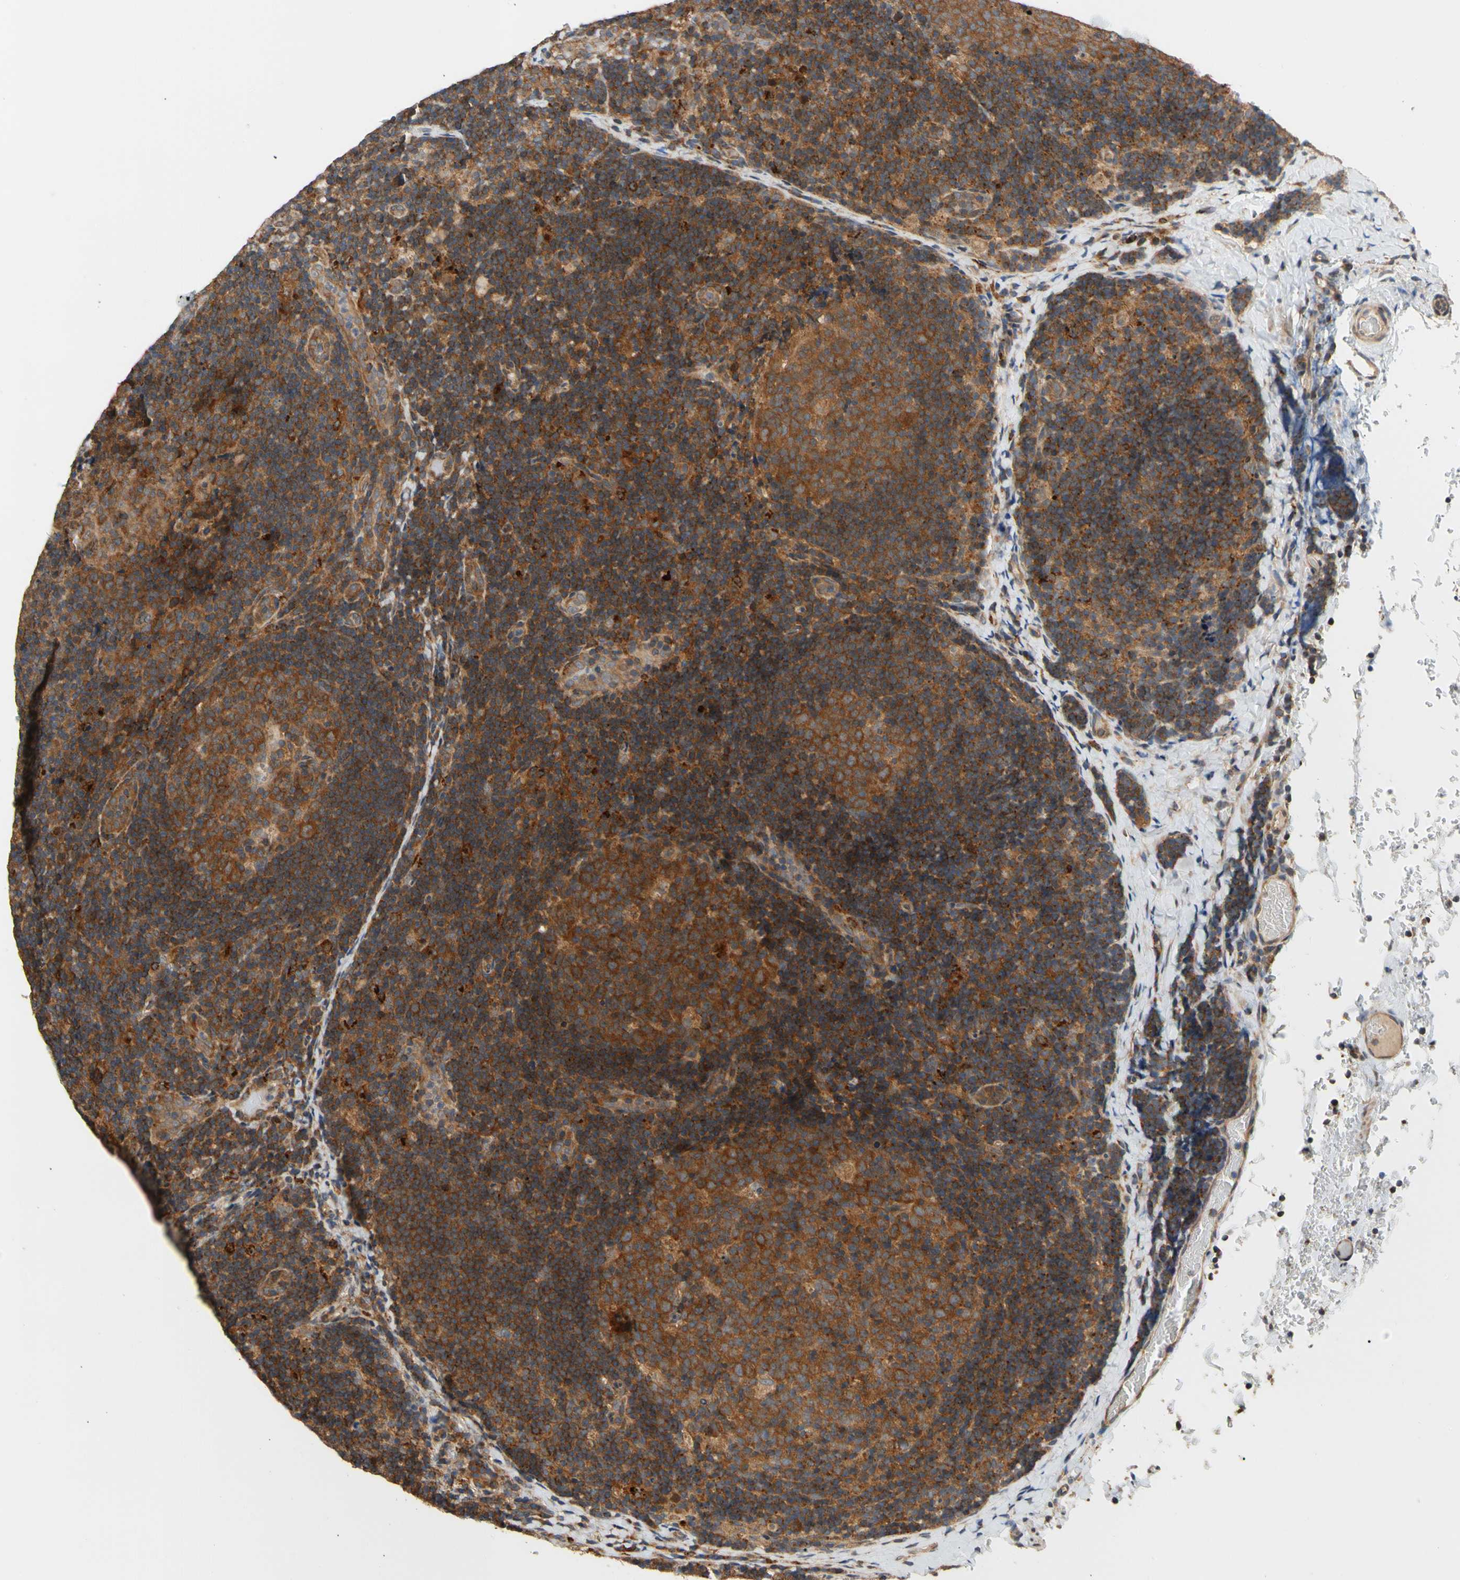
{"staining": {"intensity": "strong", "quantity": ">75%", "location": "cytoplasmic/membranous"}, "tissue": "lymph node", "cell_type": "Germinal center cells", "image_type": "normal", "snomed": [{"axis": "morphology", "description": "Normal tissue, NOS"}, {"axis": "topography", "description": "Lymph node"}], "caption": "Approximately >75% of germinal center cells in unremarkable lymph node display strong cytoplasmic/membranous protein expression as visualized by brown immunohistochemical staining.", "gene": "ANKHD1", "patient": {"sex": "female", "age": 14}}